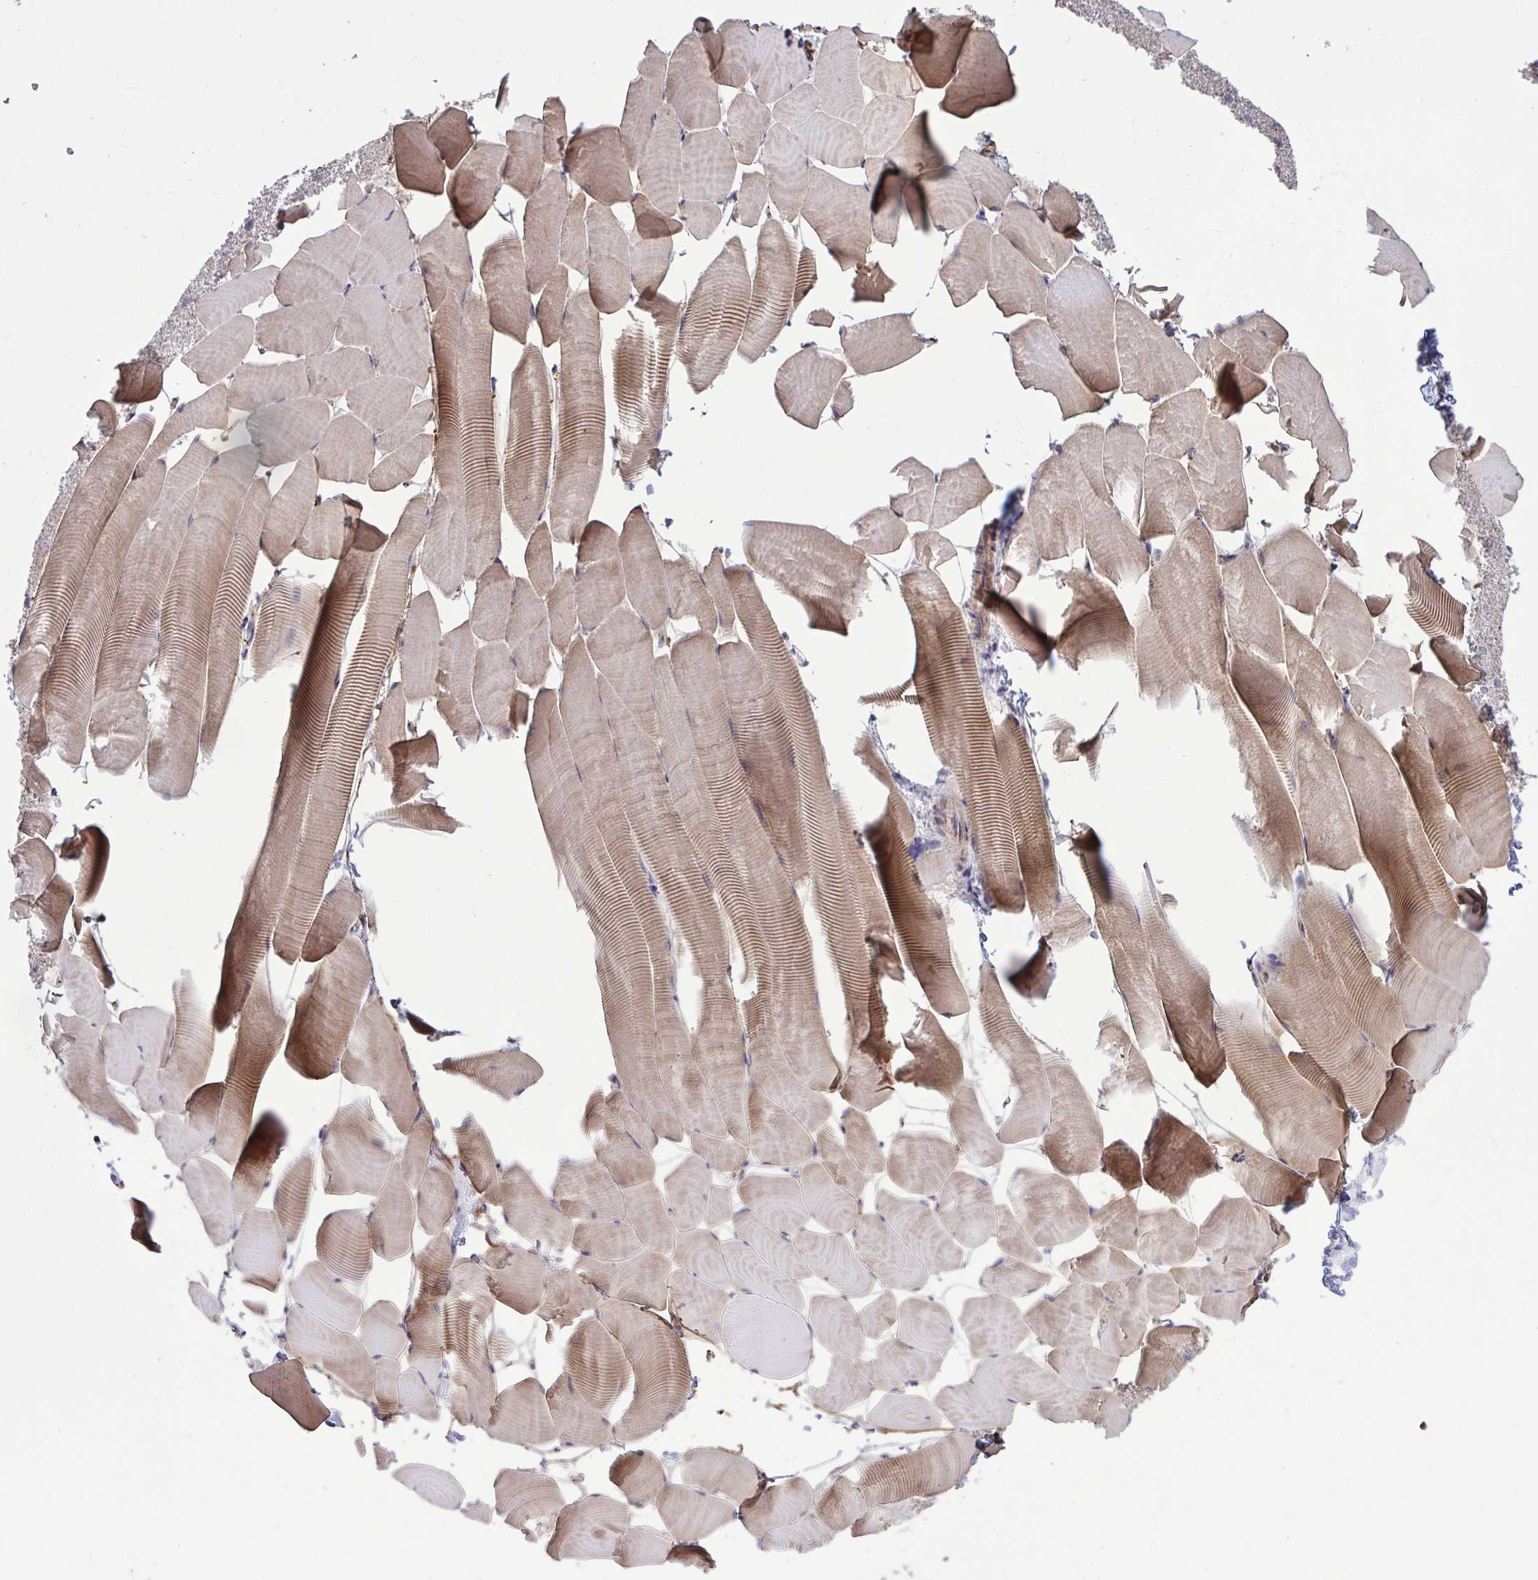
{"staining": {"intensity": "moderate", "quantity": "25%-75%", "location": "cytoplasmic/membranous"}, "tissue": "skeletal muscle", "cell_type": "Myocytes", "image_type": "normal", "snomed": [{"axis": "morphology", "description": "Normal tissue, NOS"}, {"axis": "topography", "description": "Skeletal muscle"}], "caption": "Immunohistochemistry image of benign skeletal muscle stained for a protein (brown), which reveals medium levels of moderate cytoplasmic/membranous staining in about 25%-75% of myocytes.", "gene": "CD101", "patient": {"sex": "male", "age": 25}}